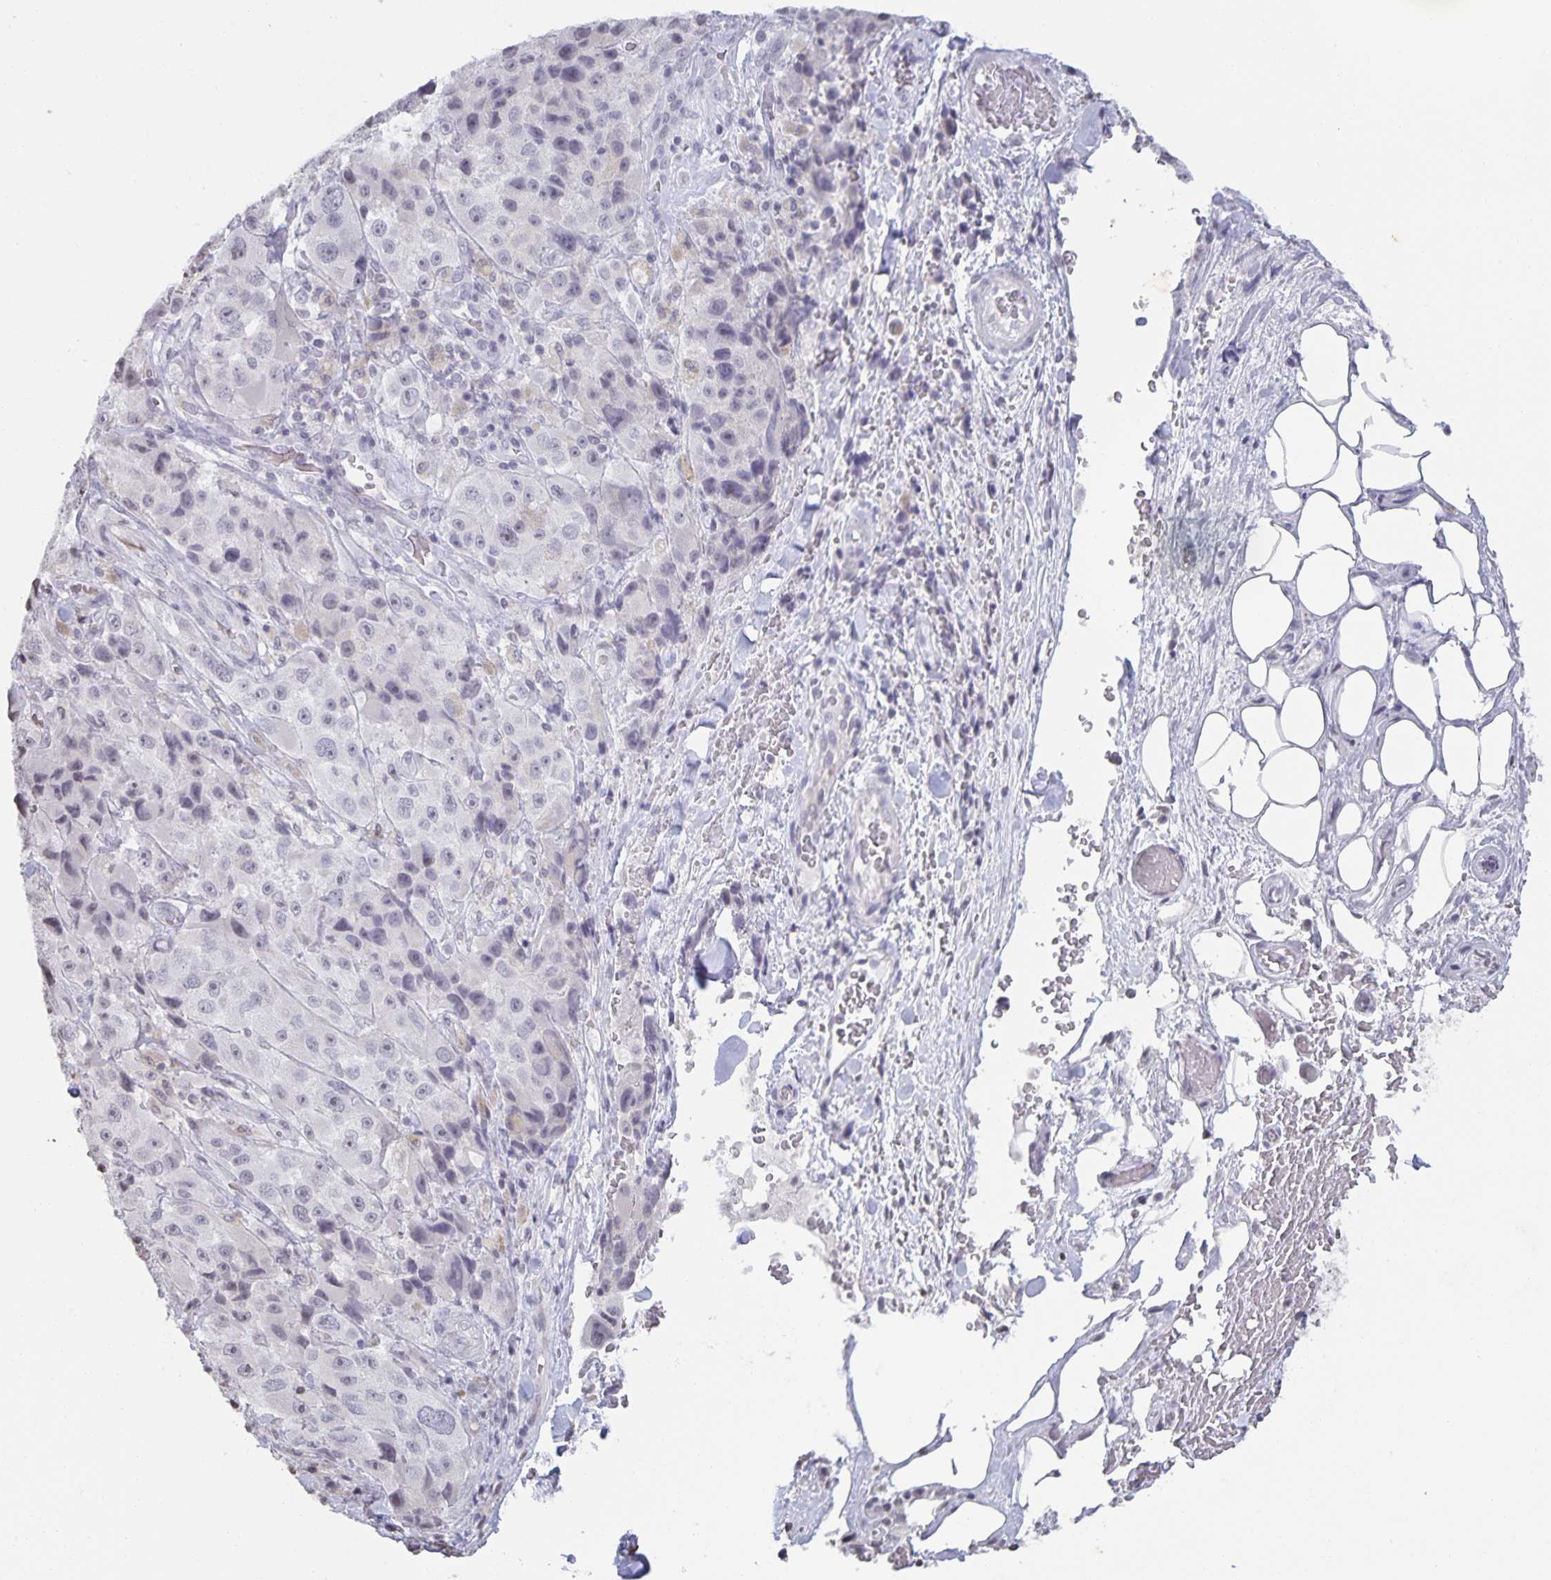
{"staining": {"intensity": "negative", "quantity": "none", "location": "none"}, "tissue": "melanoma", "cell_type": "Tumor cells", "image_type": "cancer", "snomed": [{"axis": "morphology", "description": "Malignant melanoma, Metastatic site"}, {"axis": "topography", "description": "Lymph node"}], "caption": "Tumor cells are negative for protein expression in human melanoma.", "gene": "AQP4", "patient": {"sex": "male", "age": 62}}